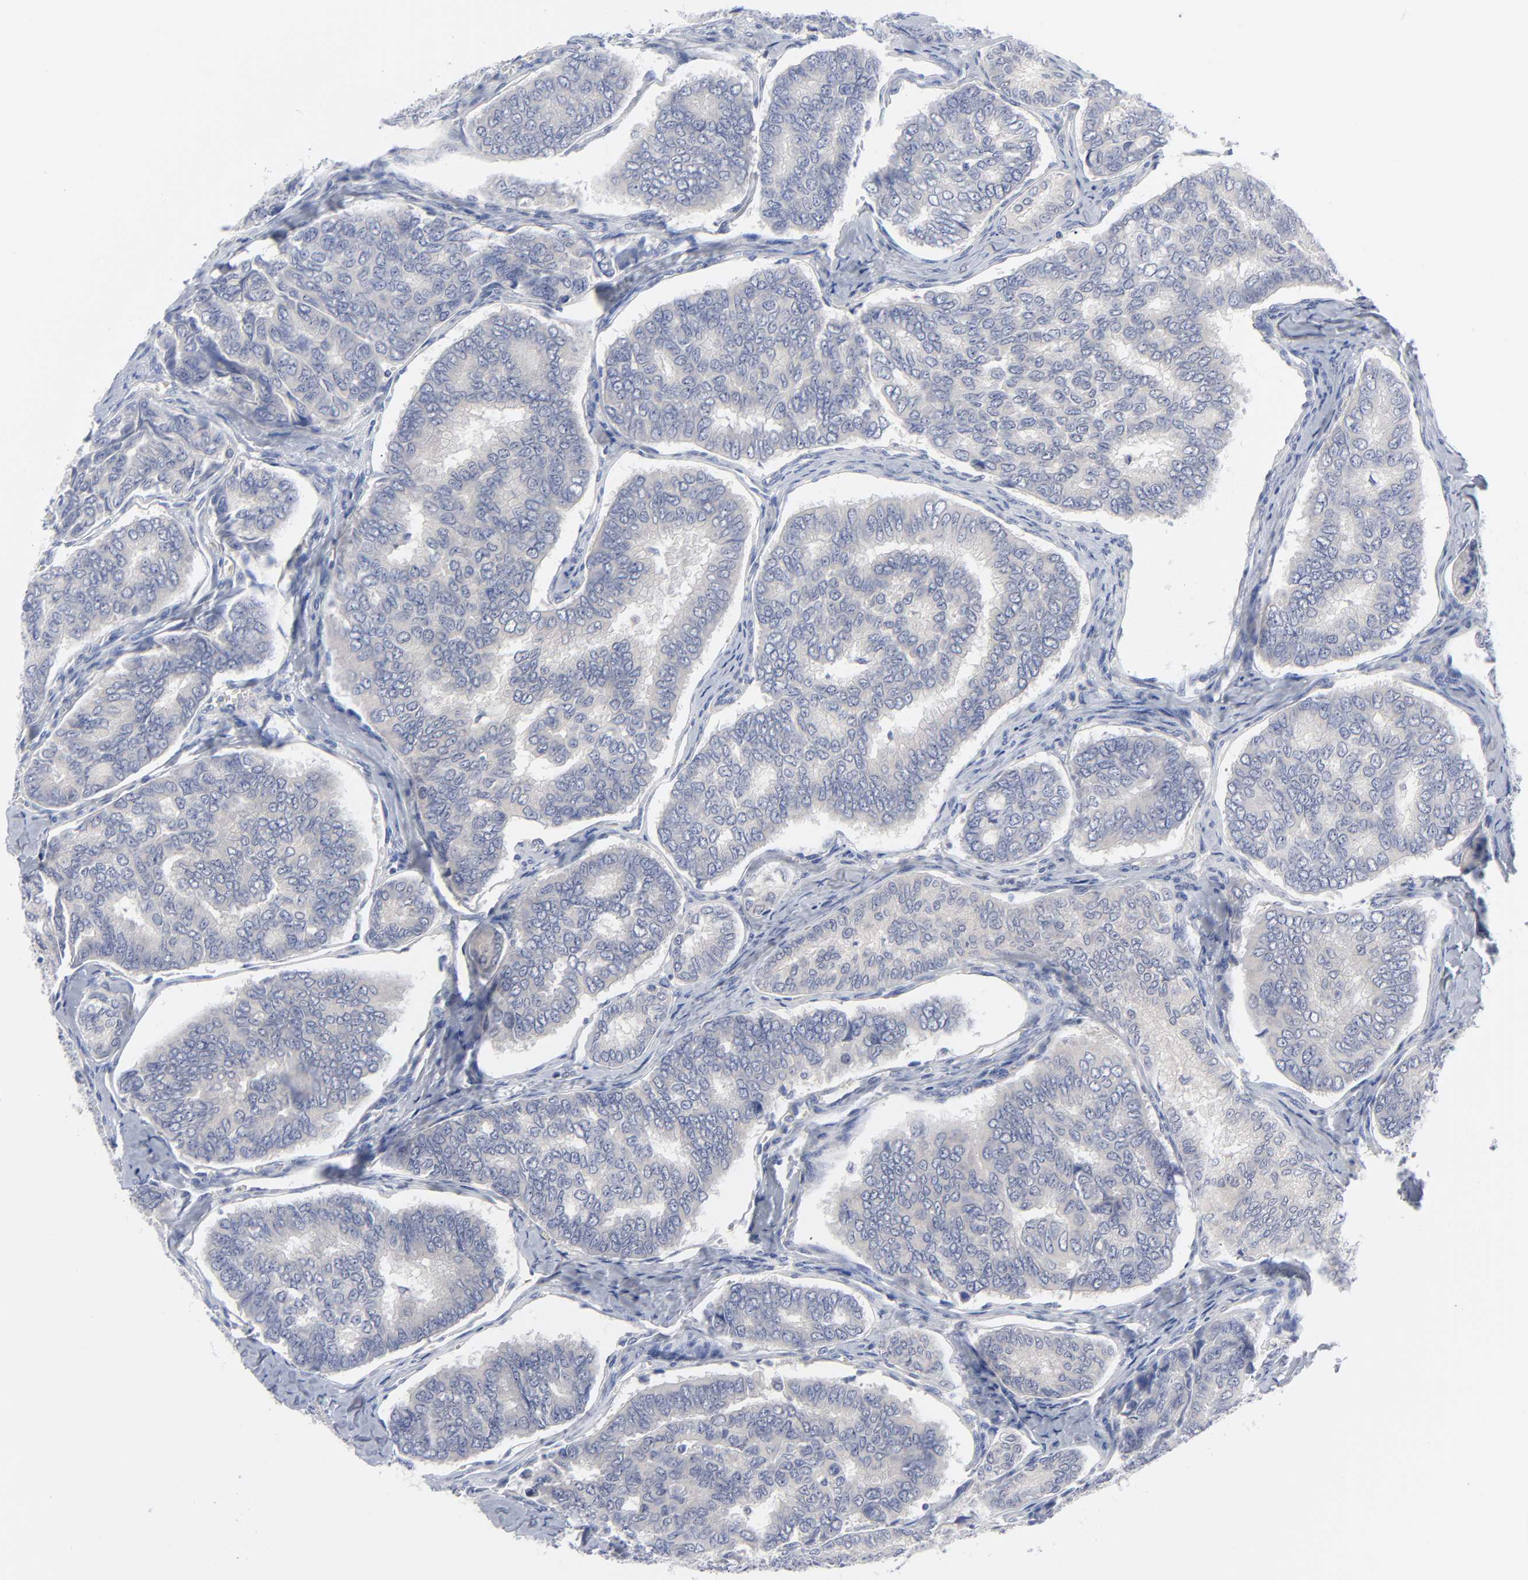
{"staining": {"intensity": "negative", "quantity": "none", "location": "none"}, "tissue": "thyroid cancer", "cell_type": "Tumor cells", "image_type": "cancer", "snomed": [{"axis": "morphology", "description": "Papillary adenocarcinoma, NOS"}, {"axis": "topography", "description": "Thyroid gland"}], "caption": "IHC of thyroid papillary adenocarcinoma reveals no staining in tumor cells.", "gene": "CLEC4G", "patient": {"sex": "female", "age": 35}}